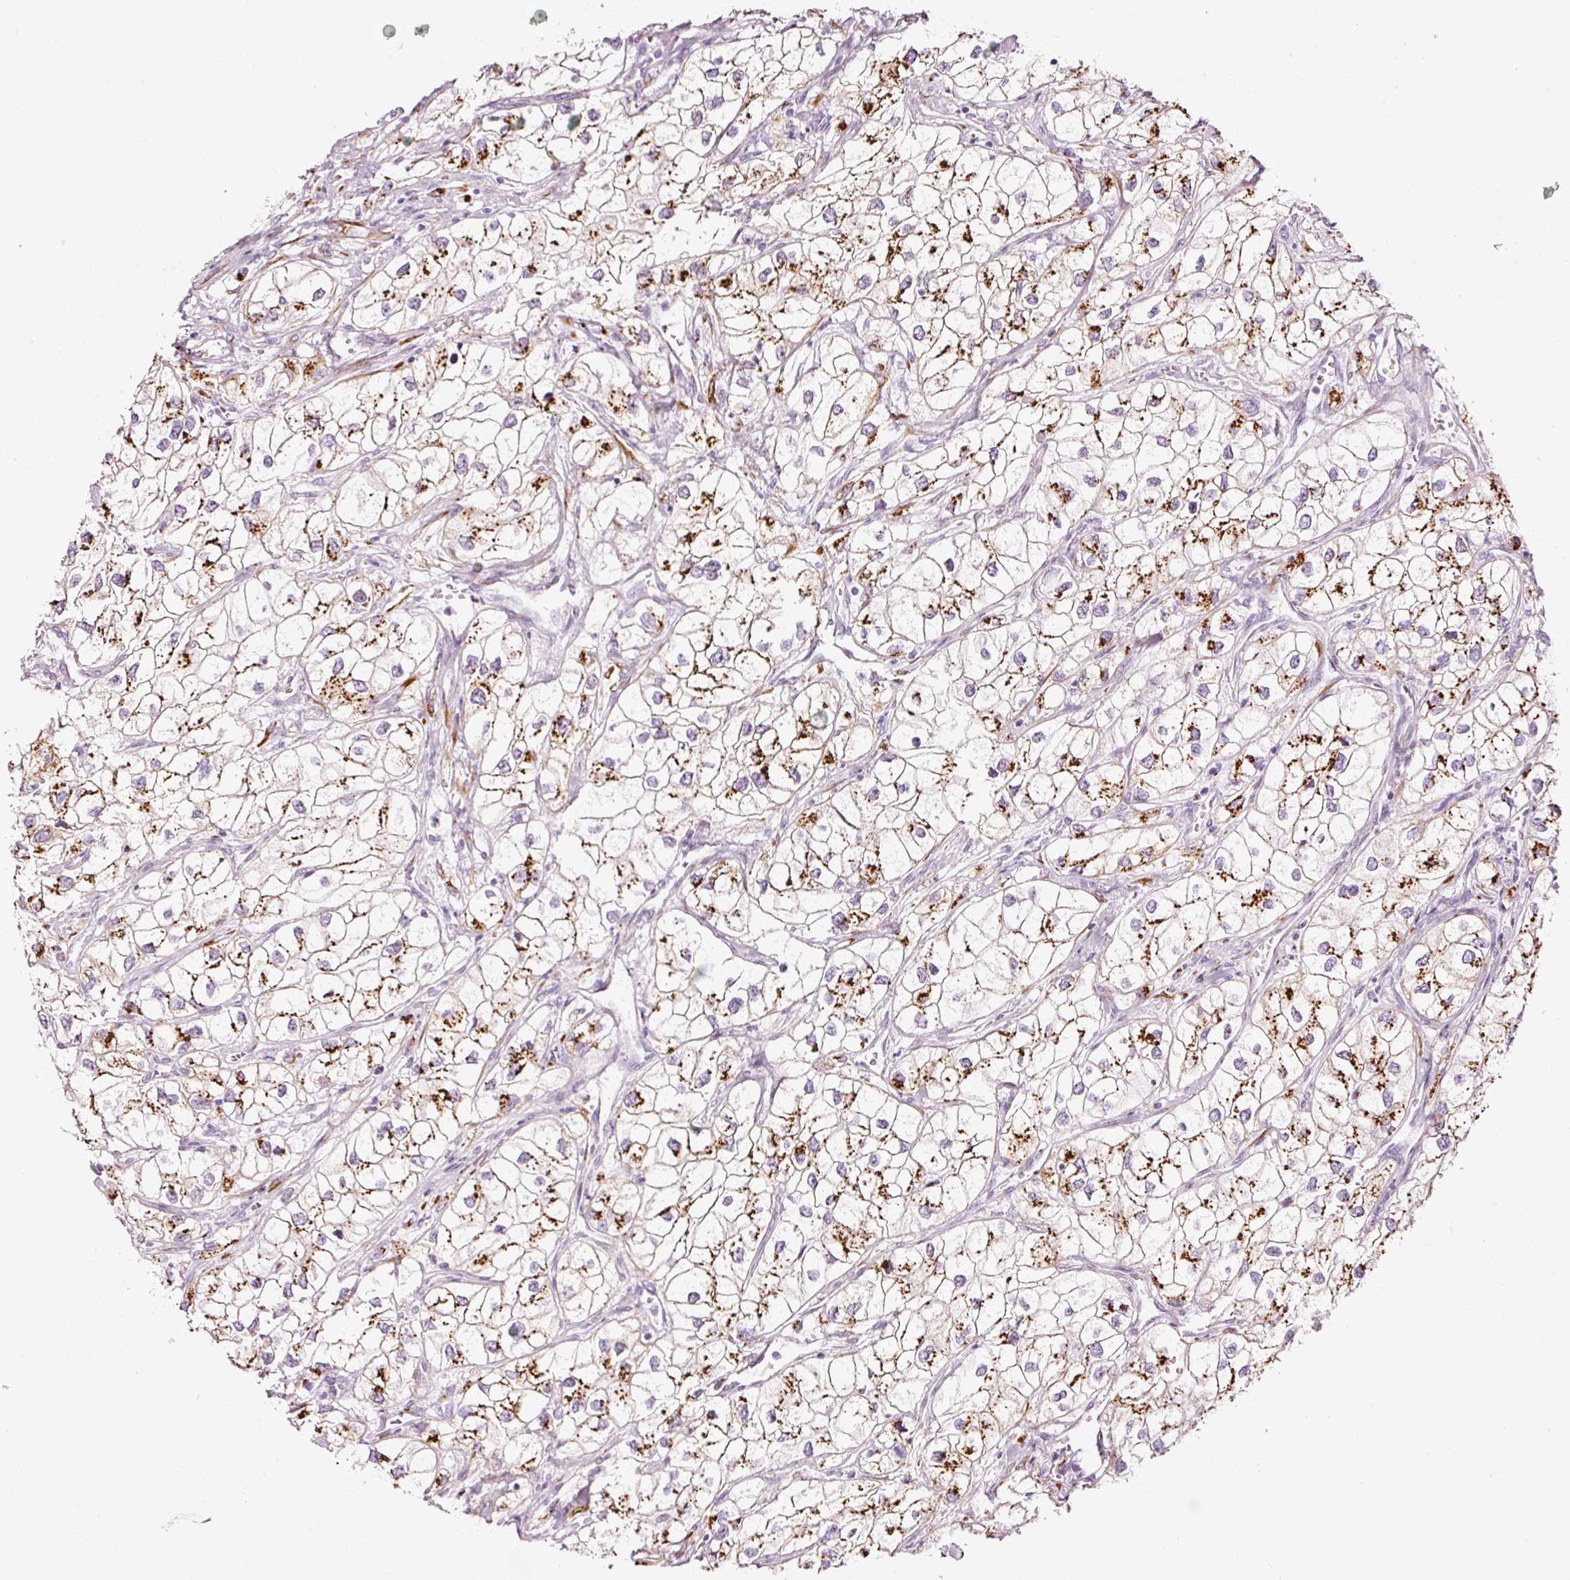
{"staining": {"intensity": "strong", "quantity": ">75%", "location": "cytoplasmic/membranous"}, "tissue": "renal cancer", "cell_type": "Tumor cells", "image_type": "cancer", "snomed": [{"axis": "morphology", "description": "Adenocarcinoma, NOS"}, {"axis": "topography", "description": "Kidney"}], "caption": "A brown stain shows strong cytoplasmic/membranous expression of a protein in human adenocarcinoma (renal) tumor cells. The staining is performed using DAB brown chromogen to label protein expression. The nuclei are counter-stained blue using hematoxylin.", "gene": "SDF4", "patient": {"sex": "male", "age": 59}}